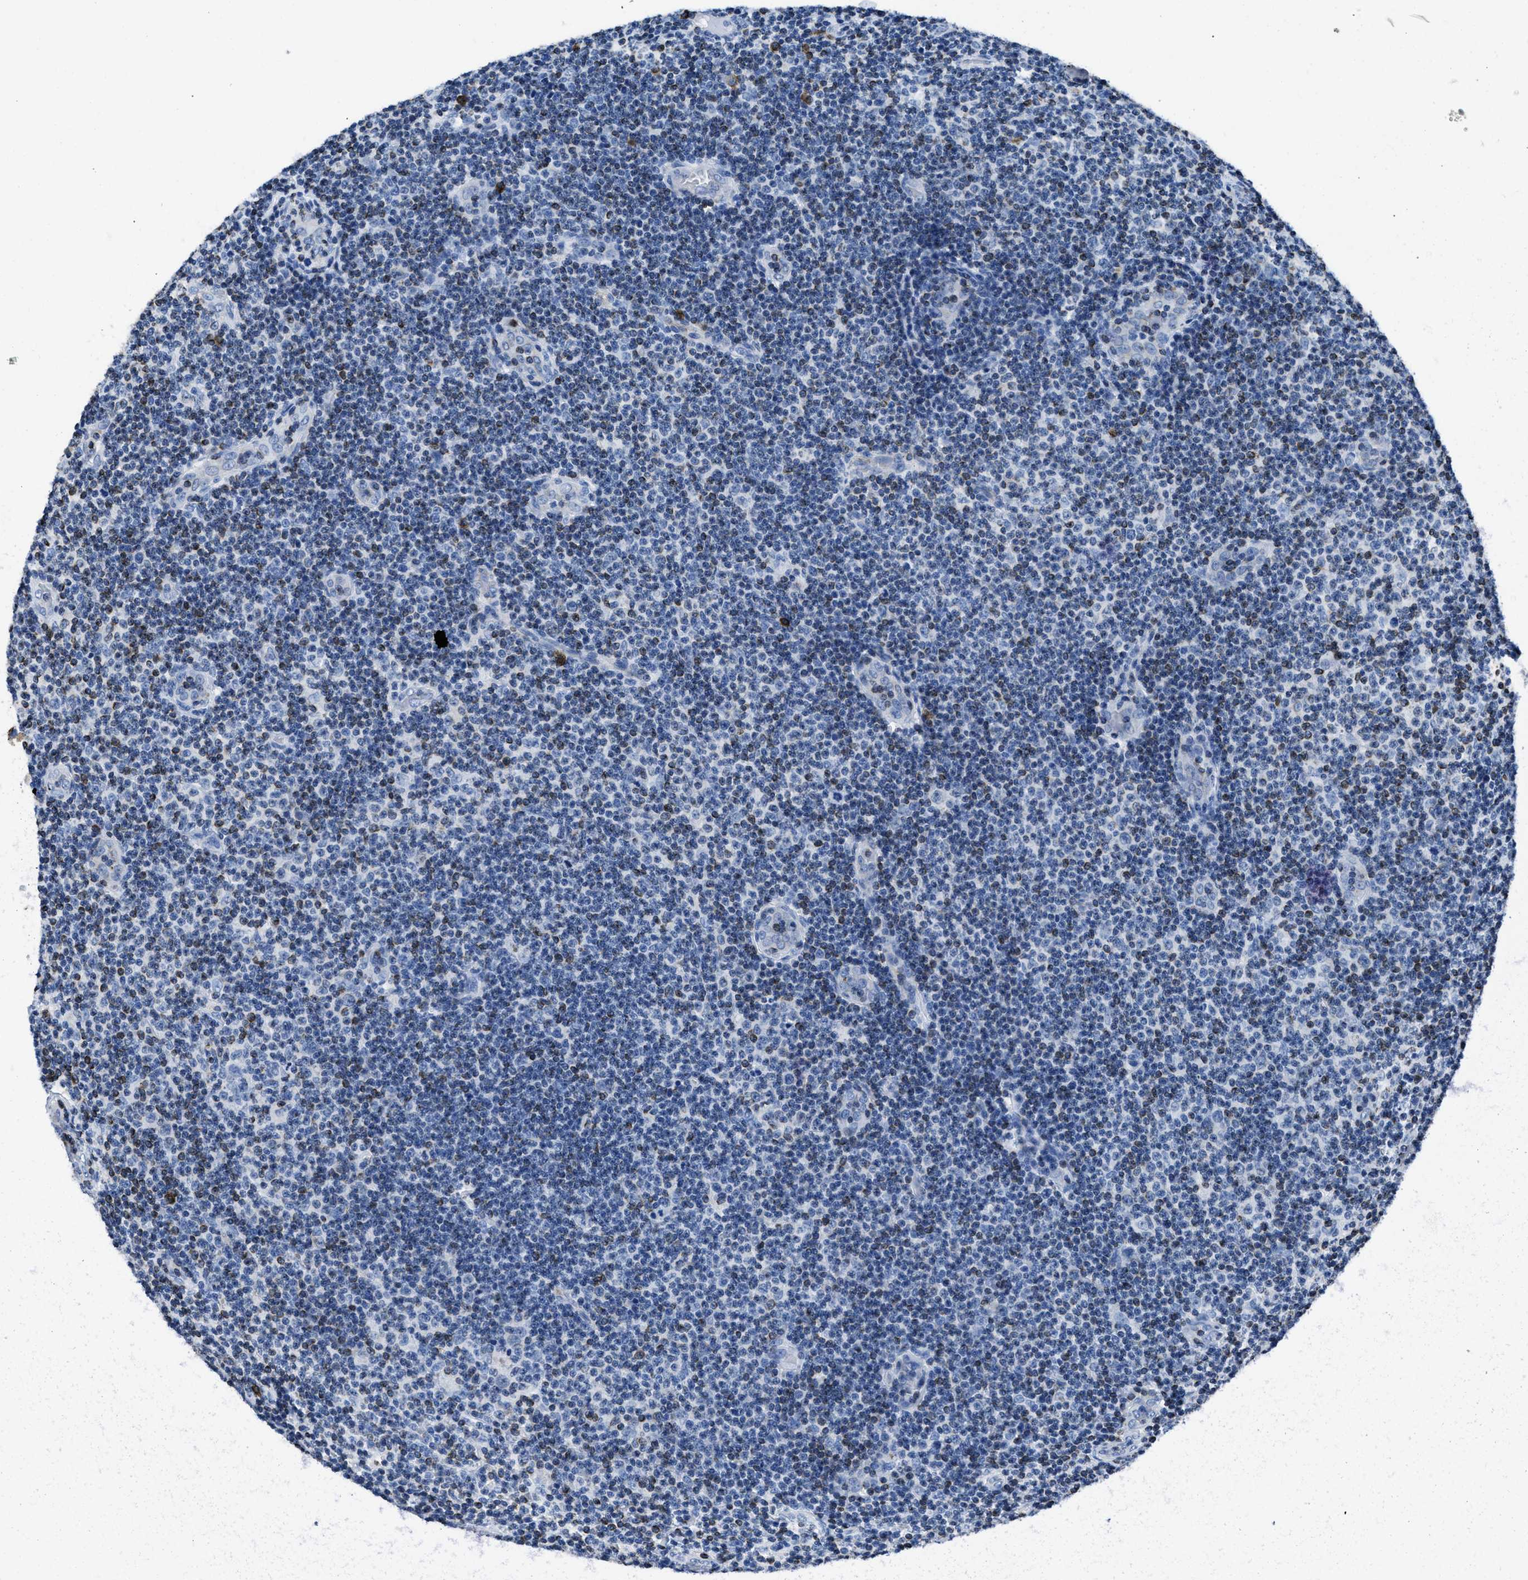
{"staining": {"intensity": "negative", "quantity": "none", "location": "none"}, "tissue": "lymphoma", "cell_type": "Tumor cells", "image_type": "cancer", "snomed": [{"axis": "morphology", "description": "Malignant lymphoma, non-Hodgkin's type, Low grade"}, {"axis": "topography", "description": "Lymph node"}], "caption": "IHC image of human lymphoma stained for a protein (brown), which shows no expression in tumor cells. Nuclei are stained in blue.", "gene": "ITGA3", "patient": {"sex": "male", "age": 83}}